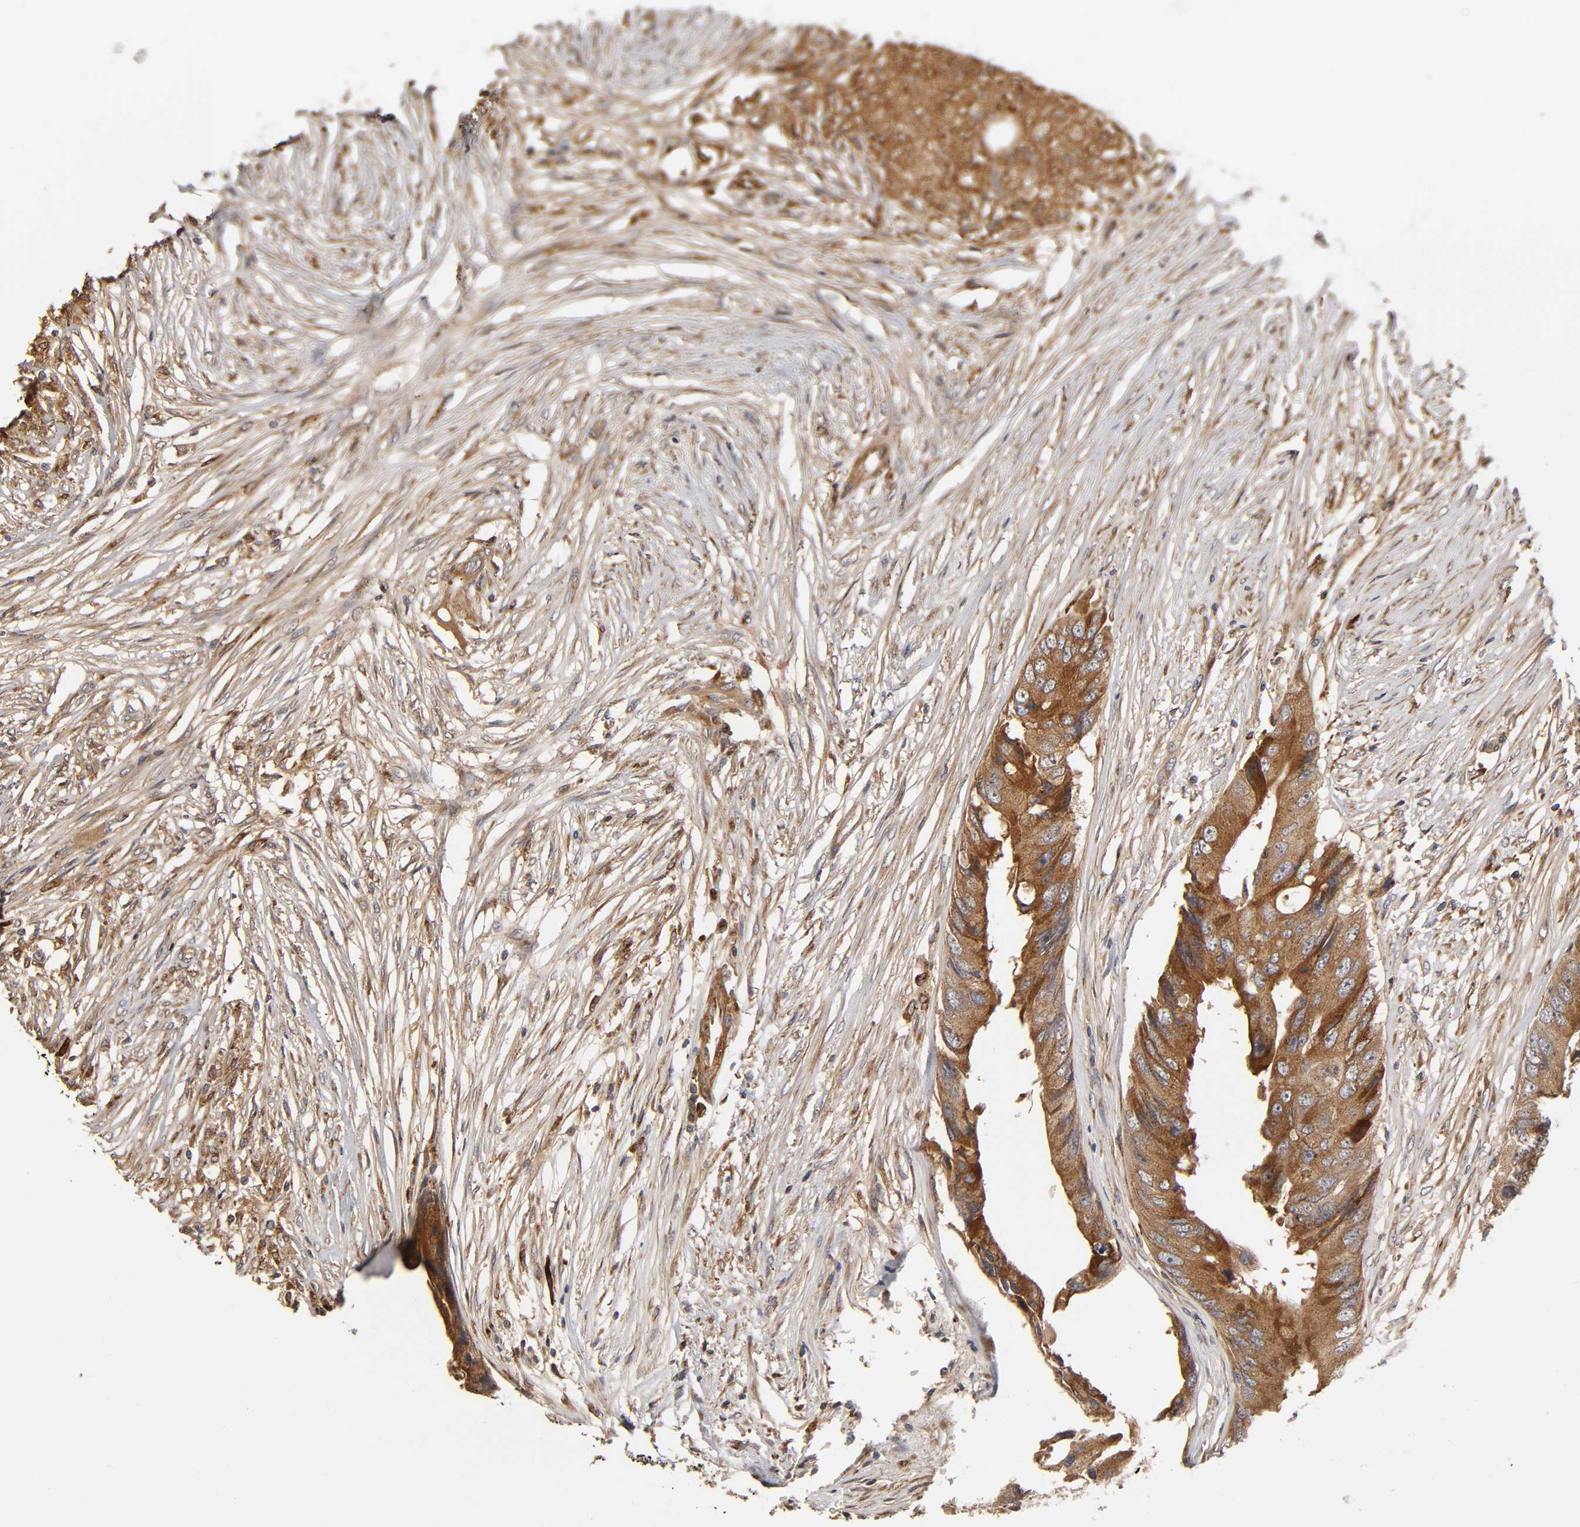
{"staining": {"intensity": "strong", "quantity": ">75%", "location": "cytoplasmic/membranous"}, "tissue": "colorectal cancer", "cell_type": "Tumor cells", "image_type": "cancer", "snomed": [{"axis": "morphology", "description": "Adenocarcinoma, NOS"}, {"axis": "topography", "description": "Colon"}], "caption": "The immunohistochemical stain highlights strong cytoplasmic/membranous staining in tumor cells of adenocarcinoma (colorectal) tissue.", "gene": "GNPTG", "patient": {"sex": "male", "age": 71}}